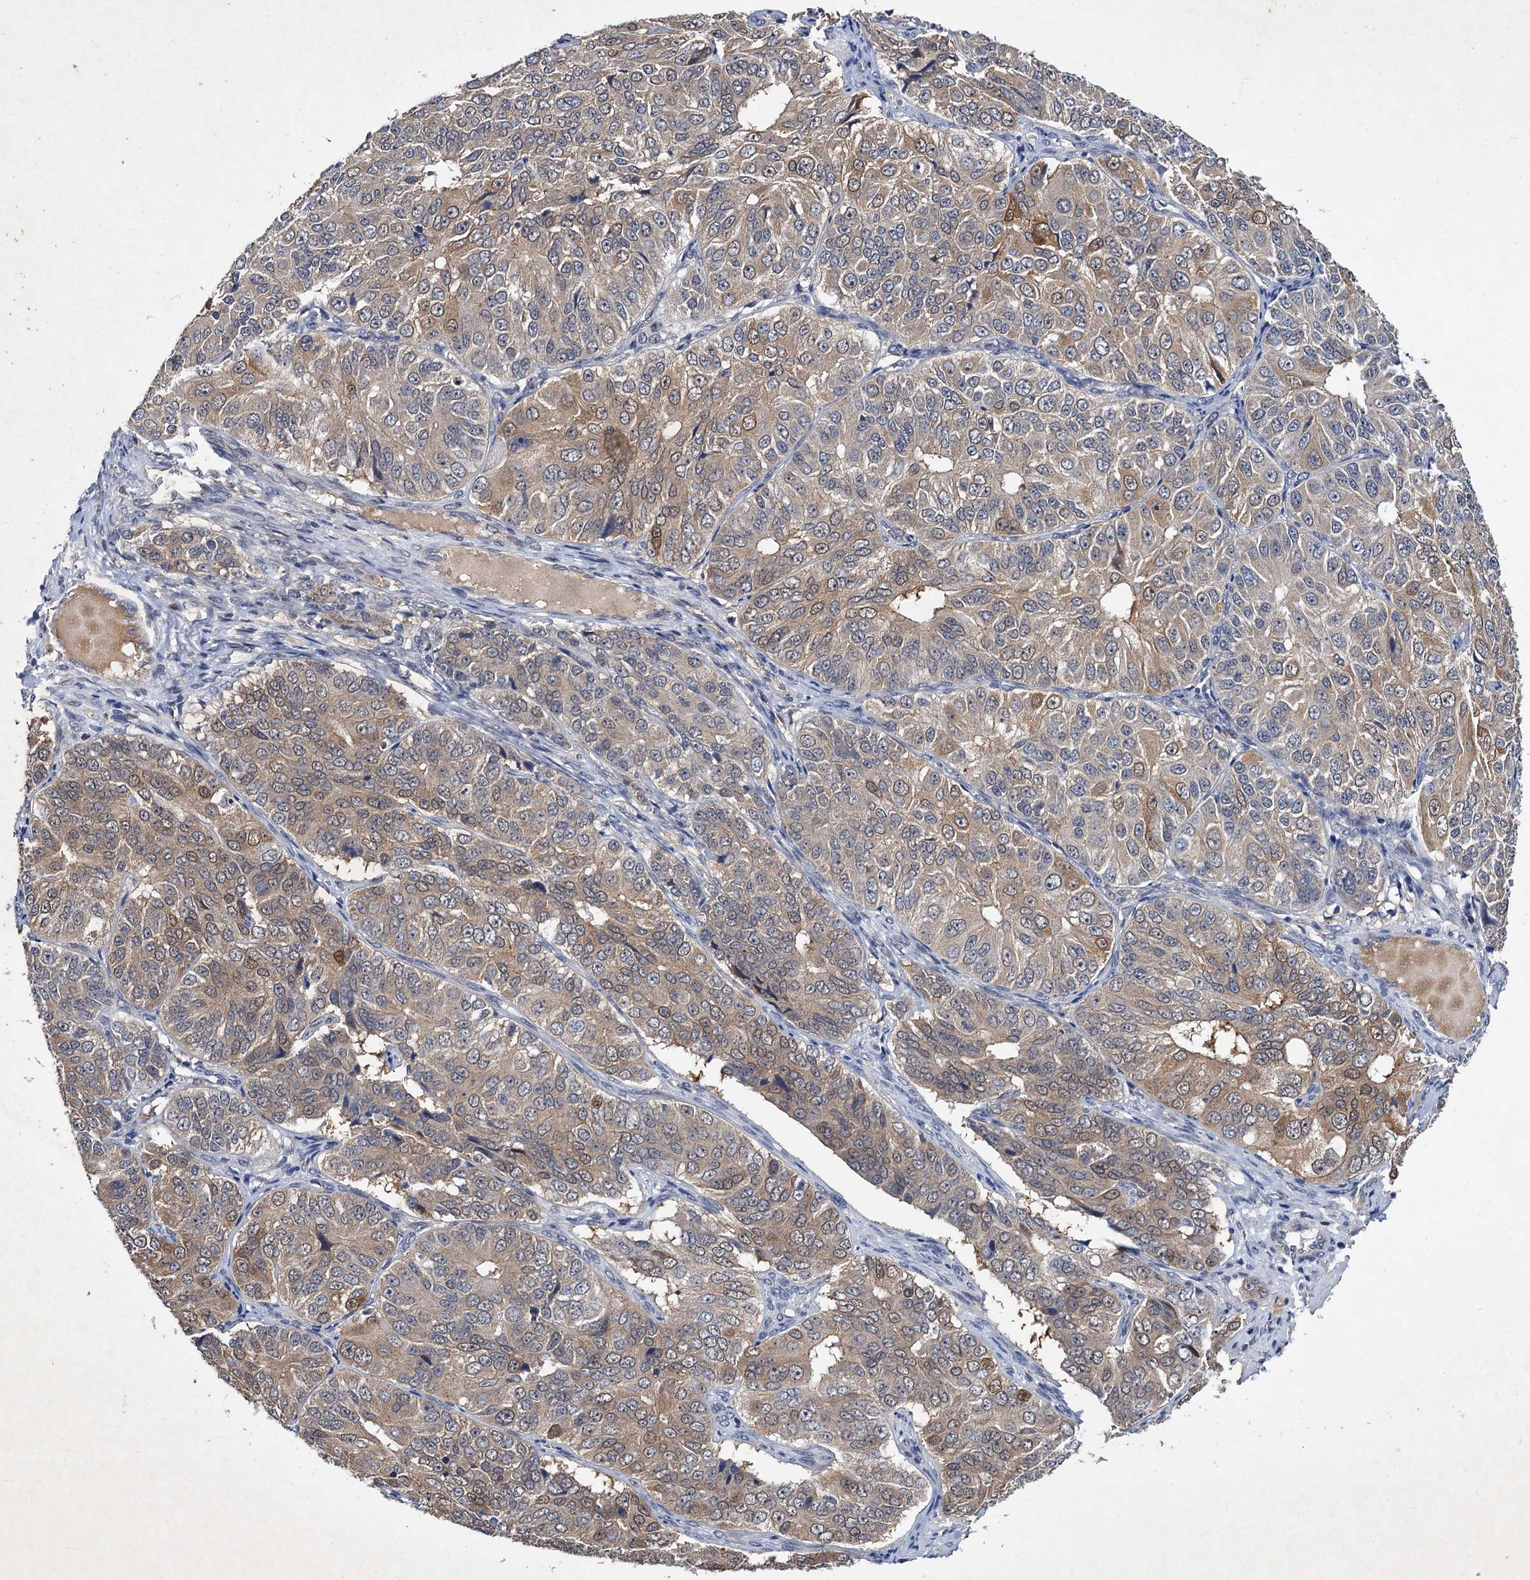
{"staining": {"intensity": "moderate", "quantity": "25%-75%", "location": "cytoplasmic/membranous,nuclear"}, "tissue": "ovarian cancer", "cell_type": "Tumor cells", "image_type": "cancer", "snomed": [{"axis": "morphology", "description": "Carcinoma, endometroid"}, {"axis": "topography", "description": "Ovary"}], "caption": "Immunohistochemistry (IHC) (DAB (3,3'-diaminobenzidine)) staining of human ovarian cancer exhibits moderate cytoplasmic/membranous and nuclear protein staining in about 25%-75% of tumor cells. (Brightfield microscopy of DAB IHC at high magnification).", "gene": "TMEM39B", "patient": {"sex": "female", "age": 51}}